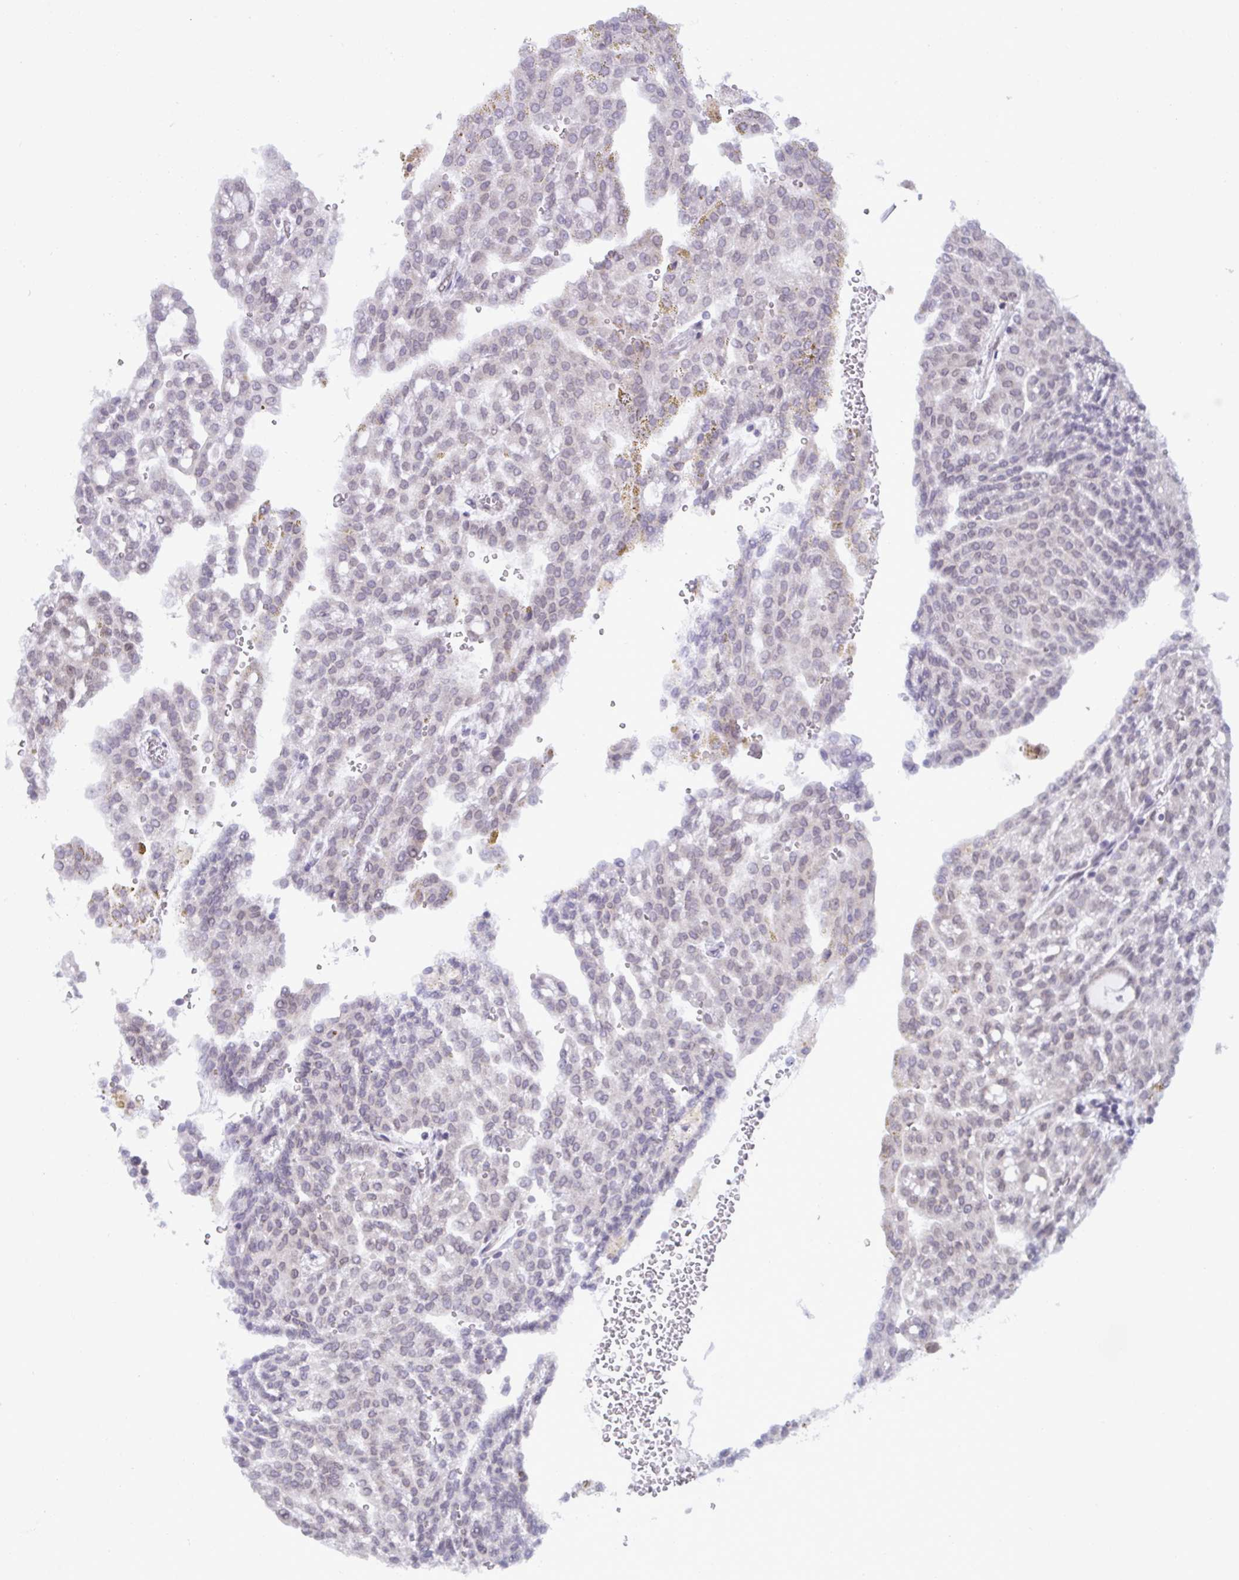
{"staining": {"intensity": "negative", "quantity": "none", "location": "none"}, "tissue": "renal cancer", "cell_type": "Tumor cells", "image_type": "cancer", "snomed": [{"axis": "morphology", "description": "Adenocarcinoma, NOS"}, {"axis": "topography", "description": "Kidney"}], "caption": "An image of renal cancer stained for a protein reveals no brown staining in tumor cells.", "gene": "RANBP2", "patient": {"sex": "male", "age": 63}}